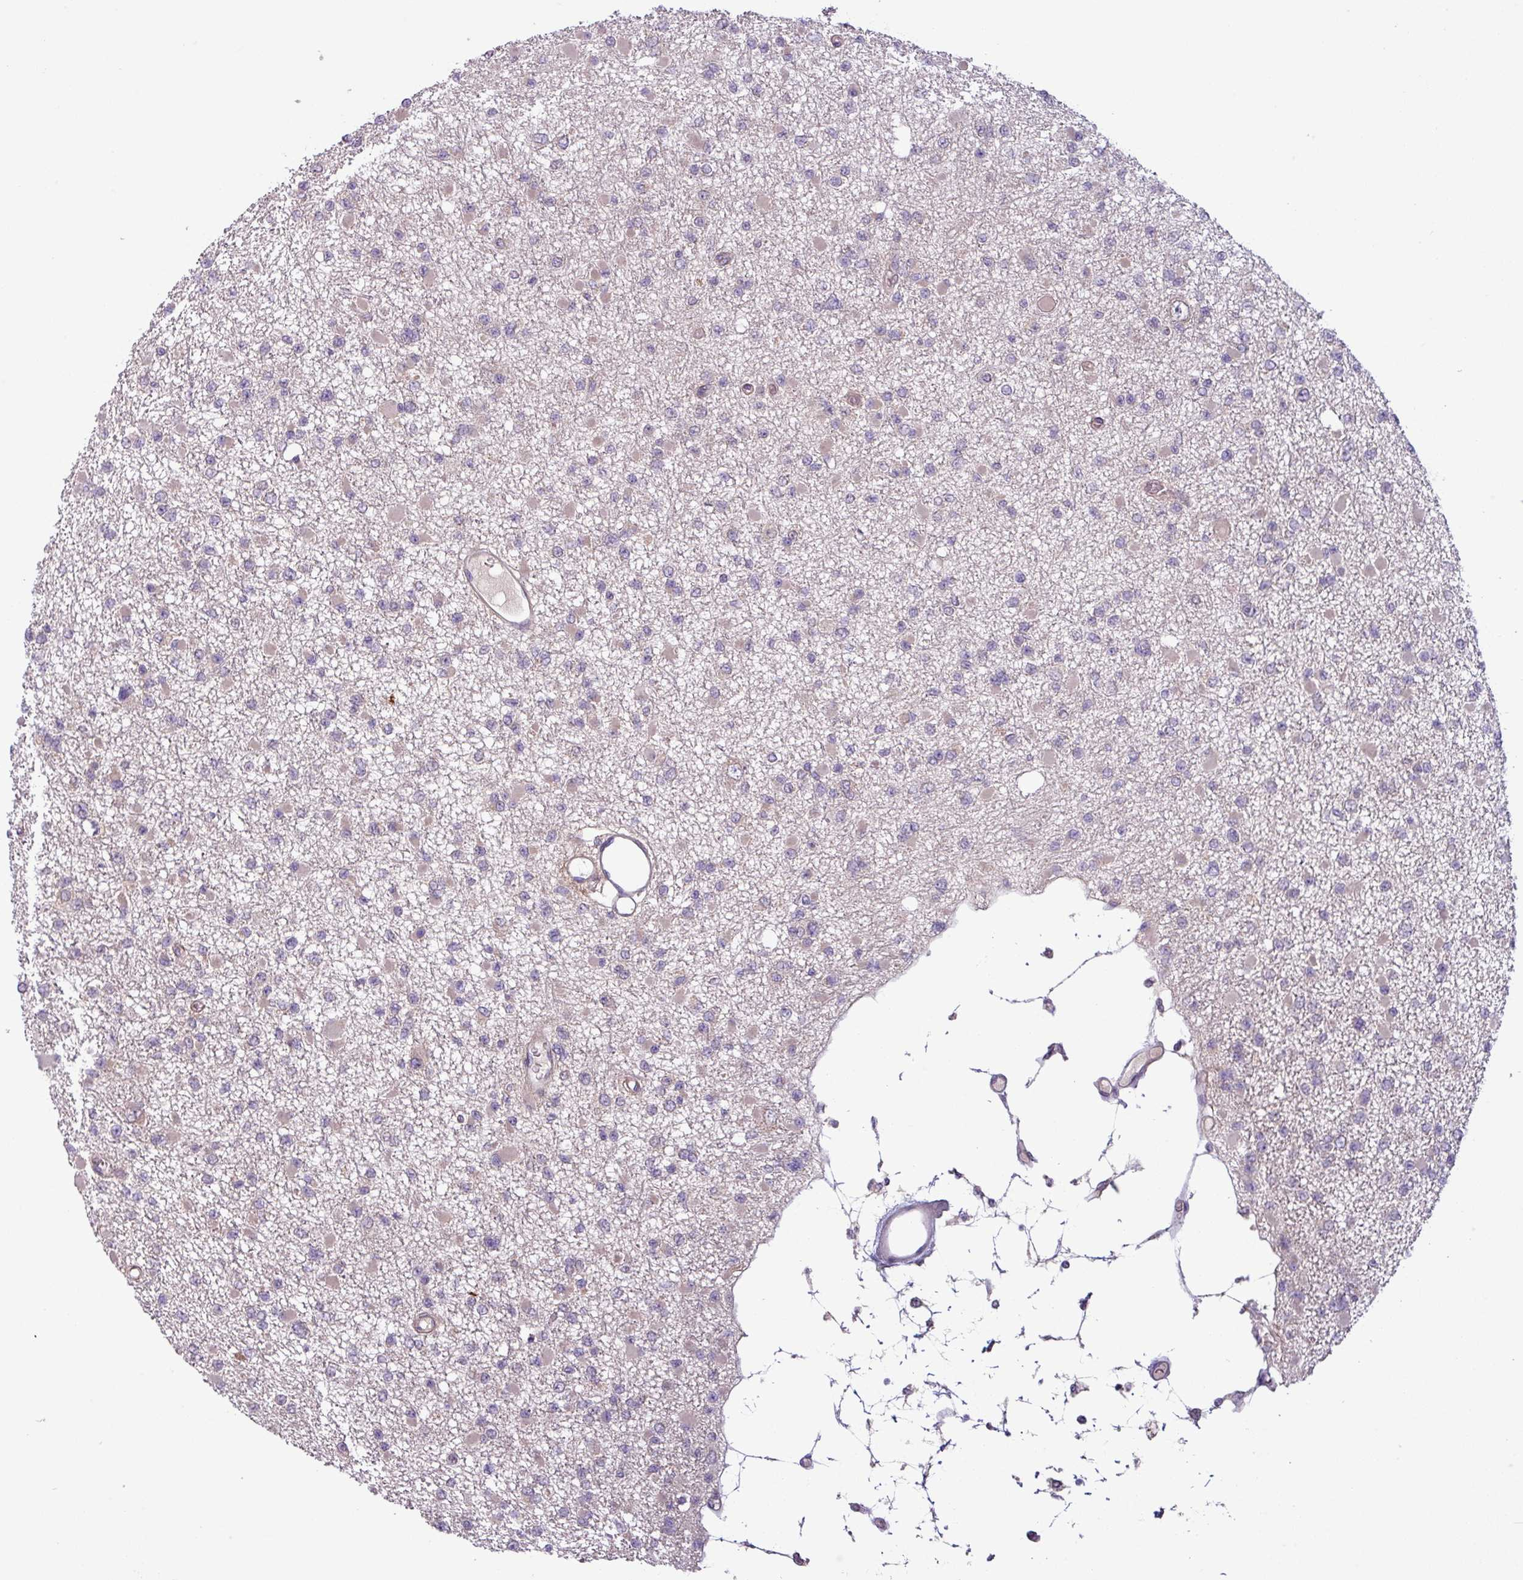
{"staining": {"intensity": "weak", "quantity": "<25%", "location": "cytoplasmic/membranous"}, "tissue": "glioma", "cell_type": "Tumor cells", "image_type": "cancer", "snomed": [{"axis": "morphology", "description": "Glioma, malignant, Low grade"}, {"axis": "topography", "description": "Brain"}], "caption": "Immunohistochemical staining of human glioma demonstrates no significant positivity in tumor cells.", "gene": "C20orf27", "patient": {"sex": "female", "age": 22}}